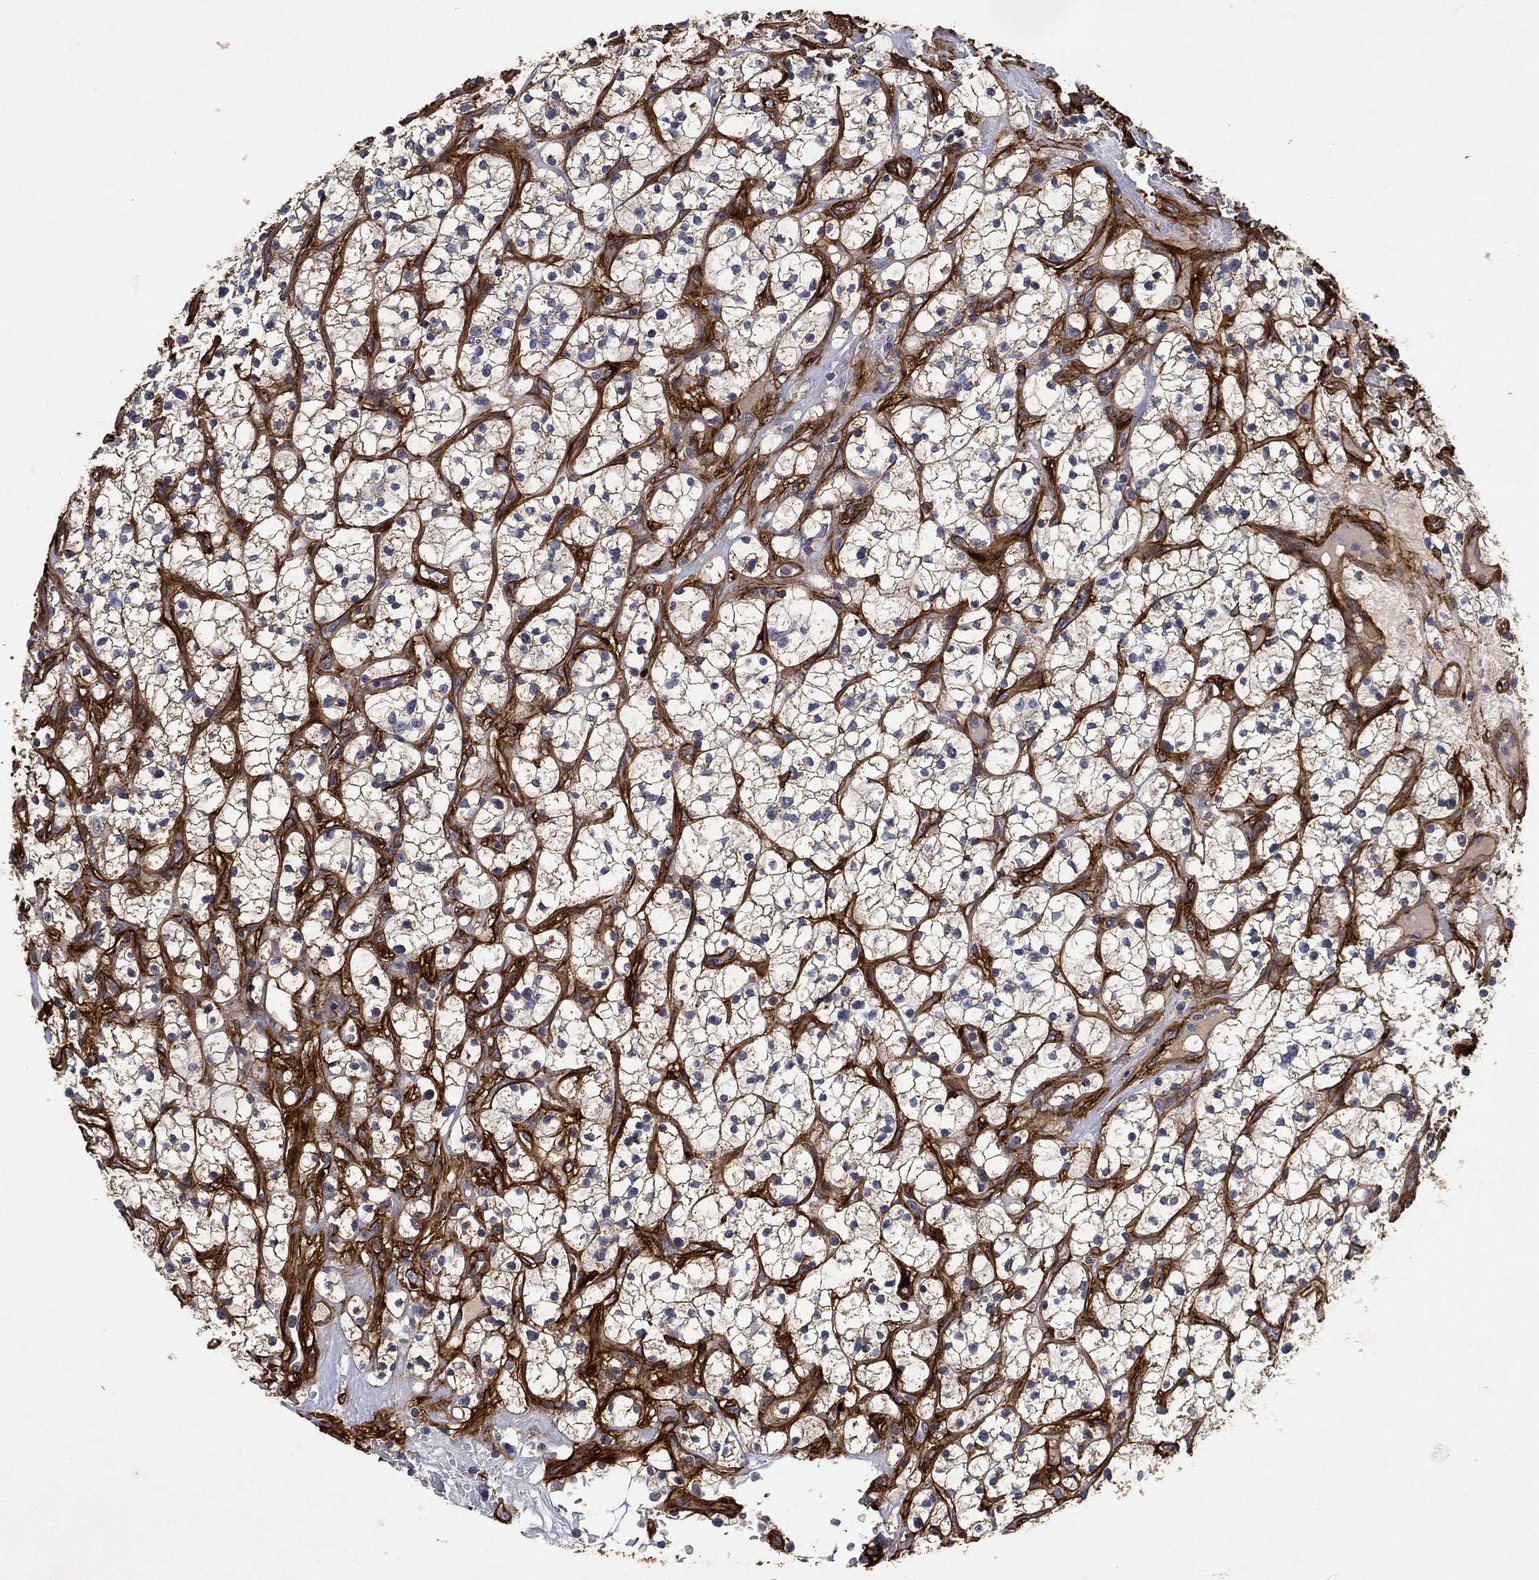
{"staining": {"intensity": "negative", "quantity": "none", "location": "none"}, "tissue": "renal cancer", "cell_type": "Tumor cells", "image_type": "cancer", "snomed": [{"axis": "morphology", "description": "Adenocarcinoma, NOS"}, {"axis": "topography", "description": "Kidney"}], "caption": "Micrograph shows no significant protein staining in tumor cells of renal adenocarcinoma.", "gene": "COL4A2", "patient": {"sex": "female", "age": 64}}